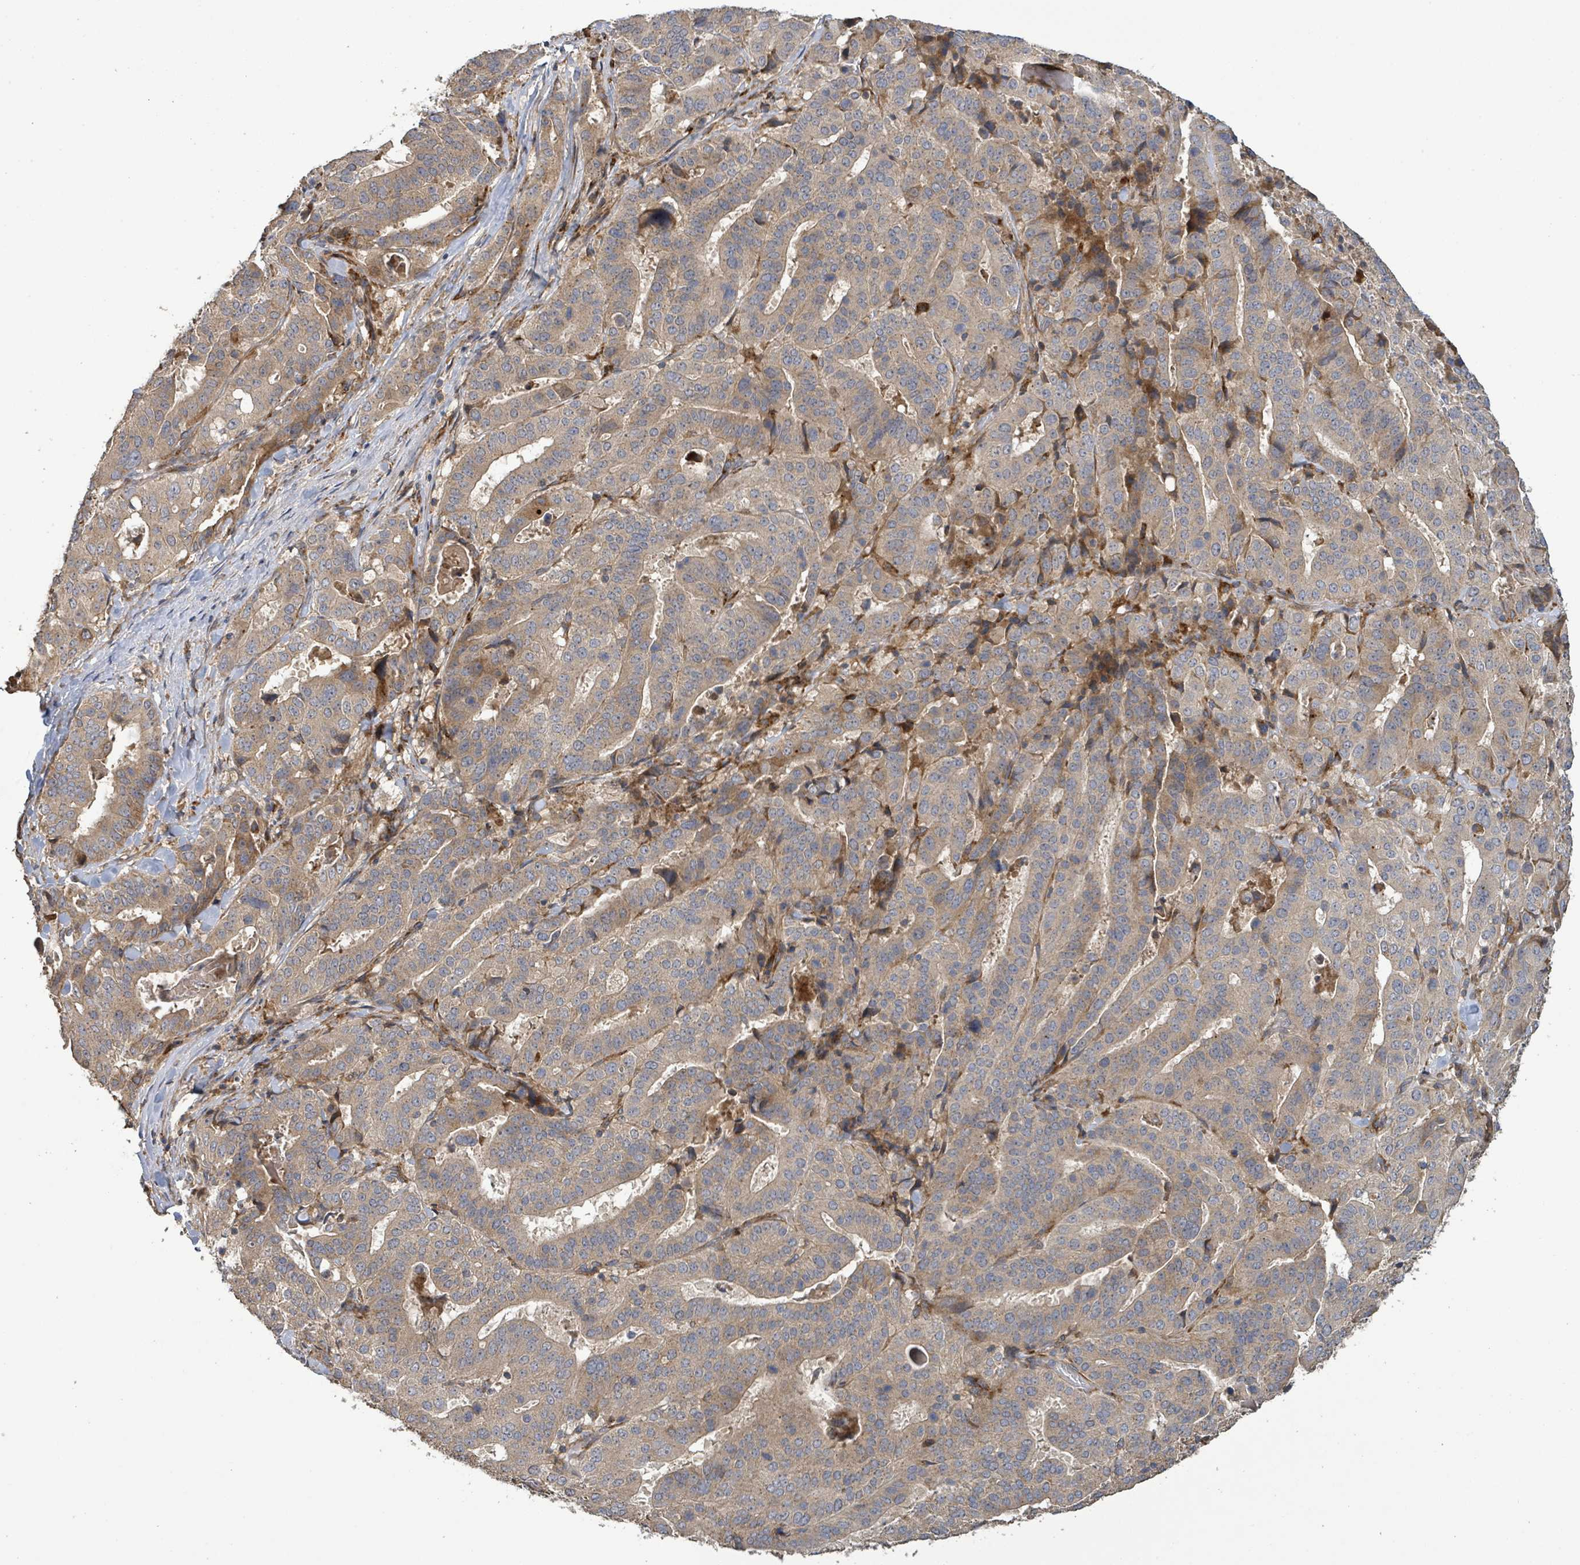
{"staining": {"intensity": "strong", "quantity": "<25%", "location": "cytoplasmic/membranous"}, "tissue": "stomach cancer", "cell_type": "Tumor cells", "image_type": "cancer", "snomed": [{"axis": "morphology", "description": "Adenocarcinoma, NOS"}, {"axis": "topography", "description": "Stomach"}], "caption": "Protein analysis of stomach adenocarcinoma tissue reveals strong cytoplasmic/membranous staining in about <25% of tumor cells.", "gene": "STARD4", "patient": {"sex": "male", "age": 48}}